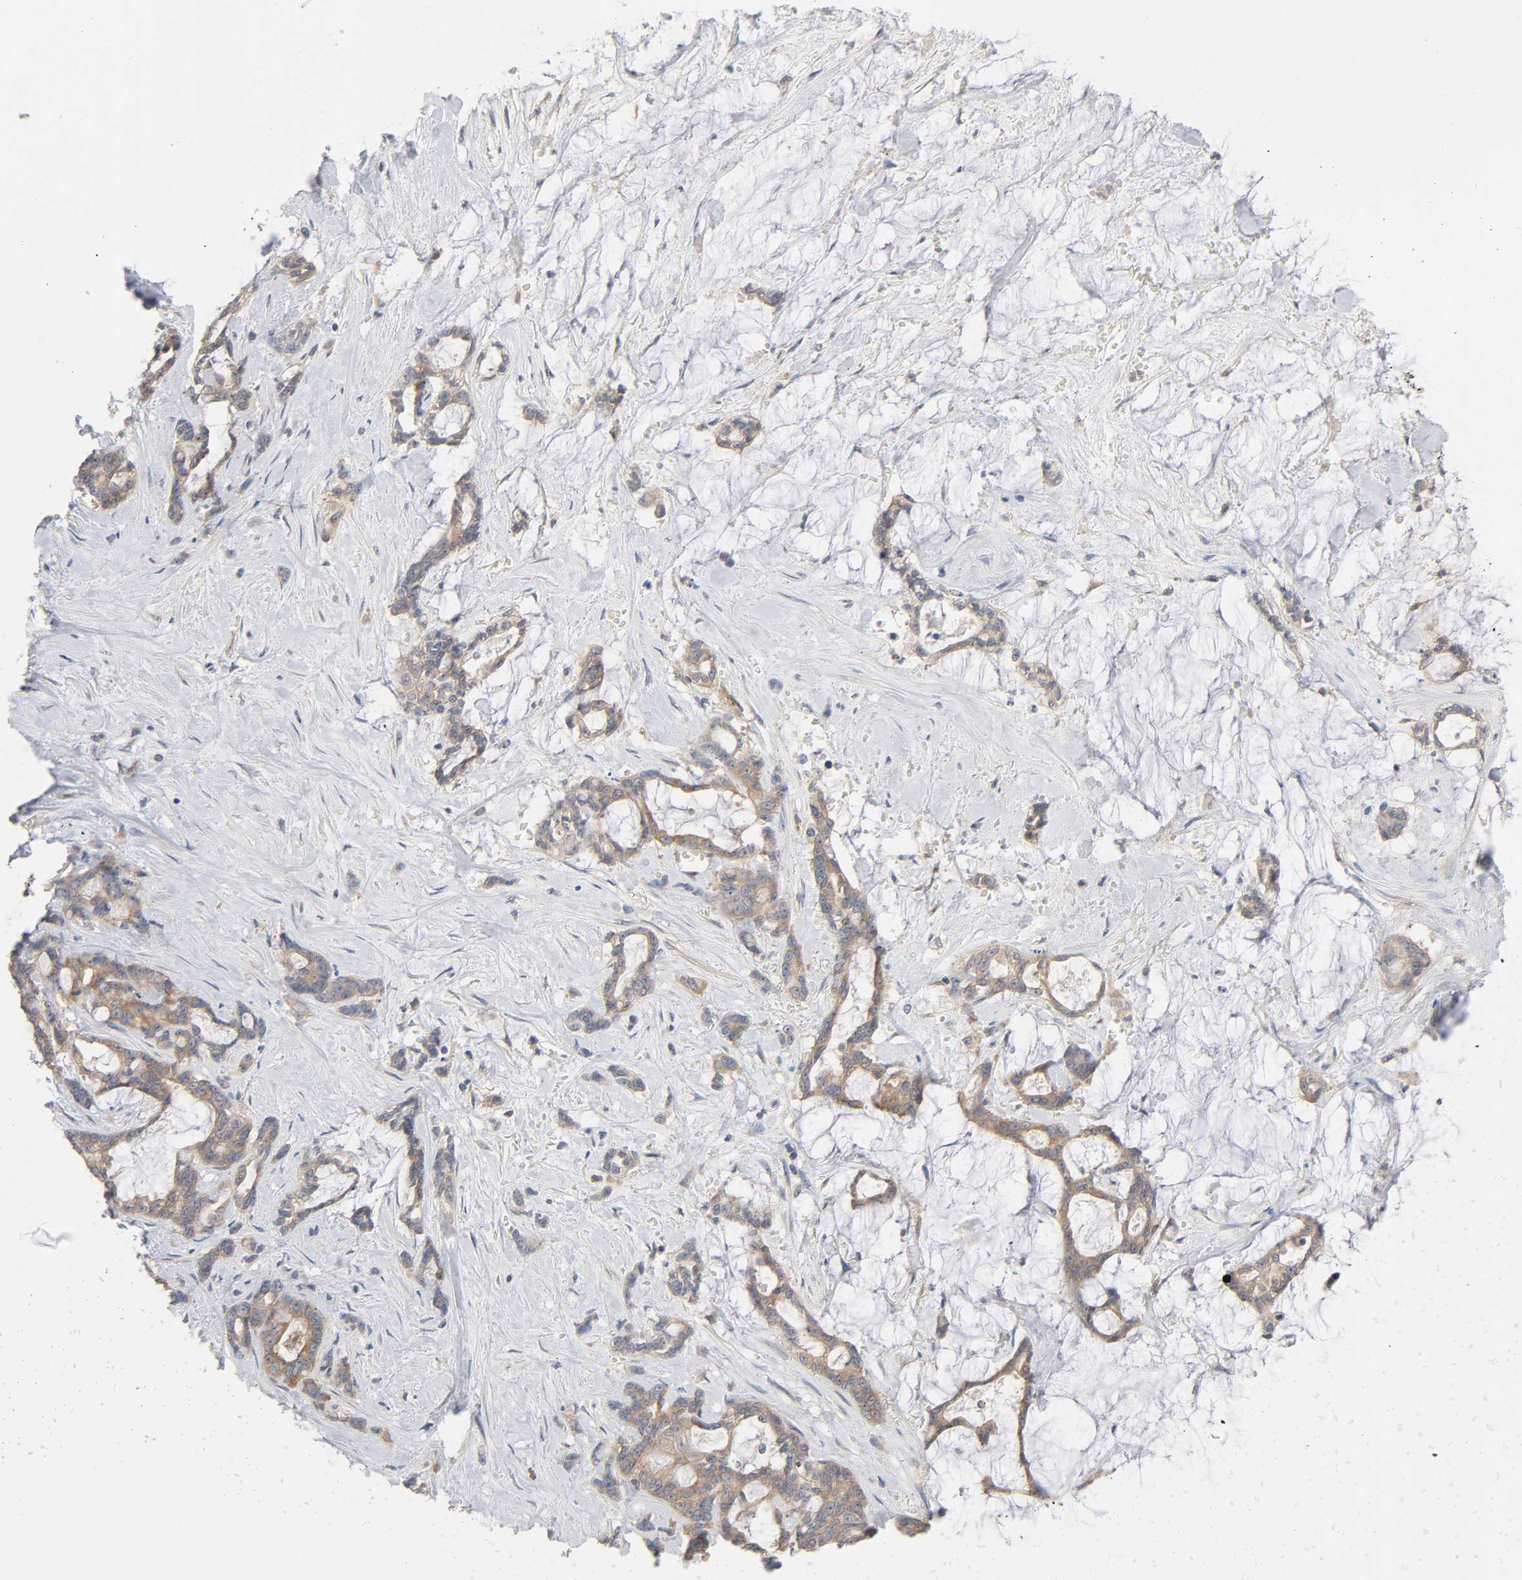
{"staining": {"intensity": "weak", "quantity": ">75%", "location": "cytoplasmic/membranous"}, "tissue": "pancreatic cancer", "cell_type": "Tumor cells", "image_type": "cancer", "snomed": [{"axis": "morphology", "description": "Adenocarcinoma, NOS"}, {"axis": "topography", "description": "Pancreas"}], "caption": "Immunohistochemical staining of human pancreatic cancer (adenocarcinoma) demonstrates weak cytoplasmic/membranous protein expression in about >75% of tumor cells.", "gene": "SCHIP1", "patient": {"sex": "female", "age": 73}}